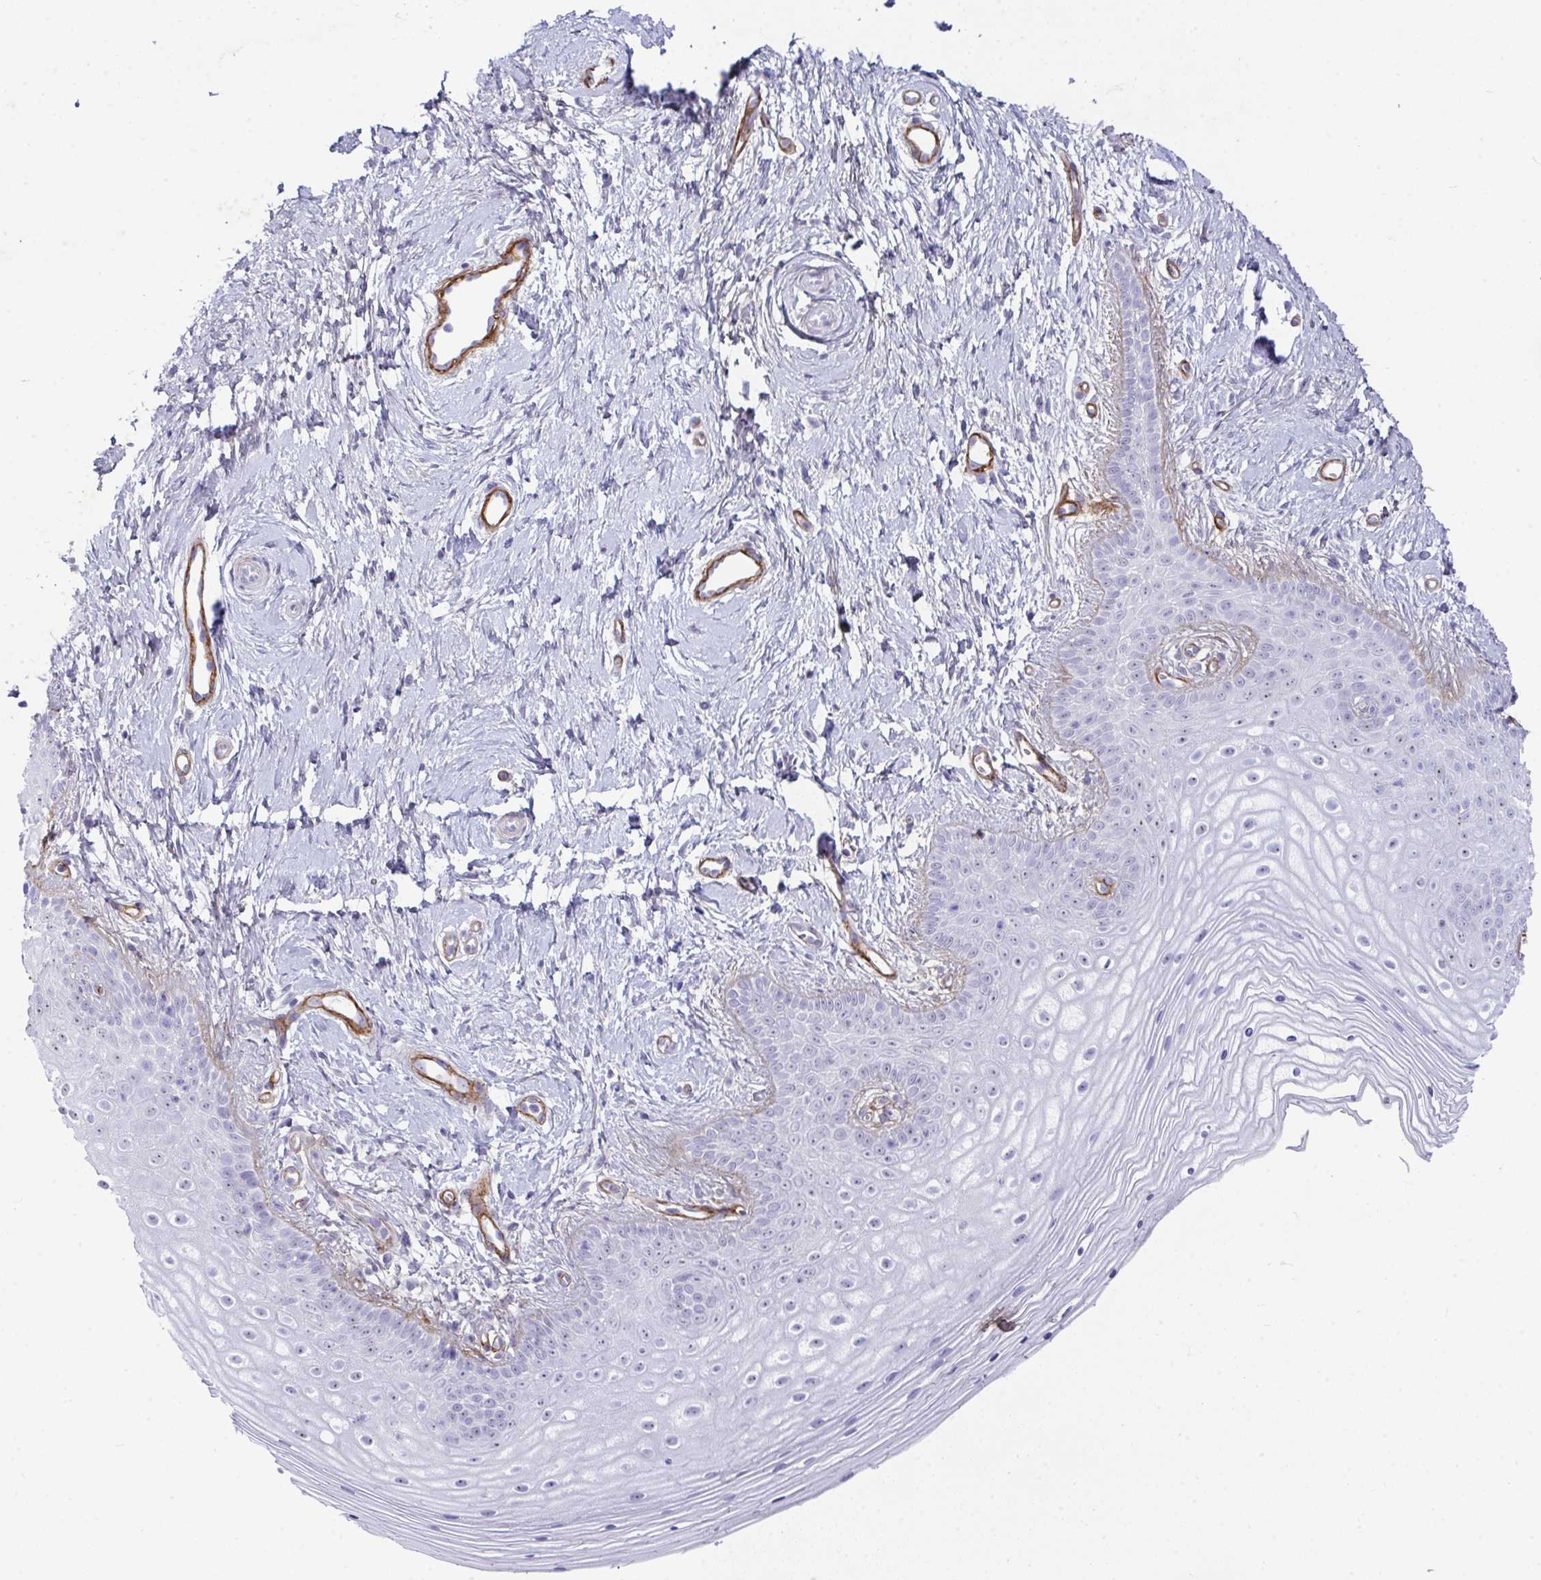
{"staining": {"intensity": "negative", "quantity": "none", "location": "none"}, "tissue": "vagina", "cell_type": "Squamous epithelial cells", "image_type": "normal", "snomed": [{"axis": "morphology", "description": "Normal tissue, NOS"}, {"axis": "topography", "description": "Vagina"}], "caption": "An immunohistochemistry (IHC) photomicrograph of normal vagina is shown. There is no staining in squamous epithelial cells of vagina. (Immunohistochemistry (ihc), brightfield microscopy, high magnification).", "gene": "LHFPL6", "patient": {"sex": "female", "age": 38}}